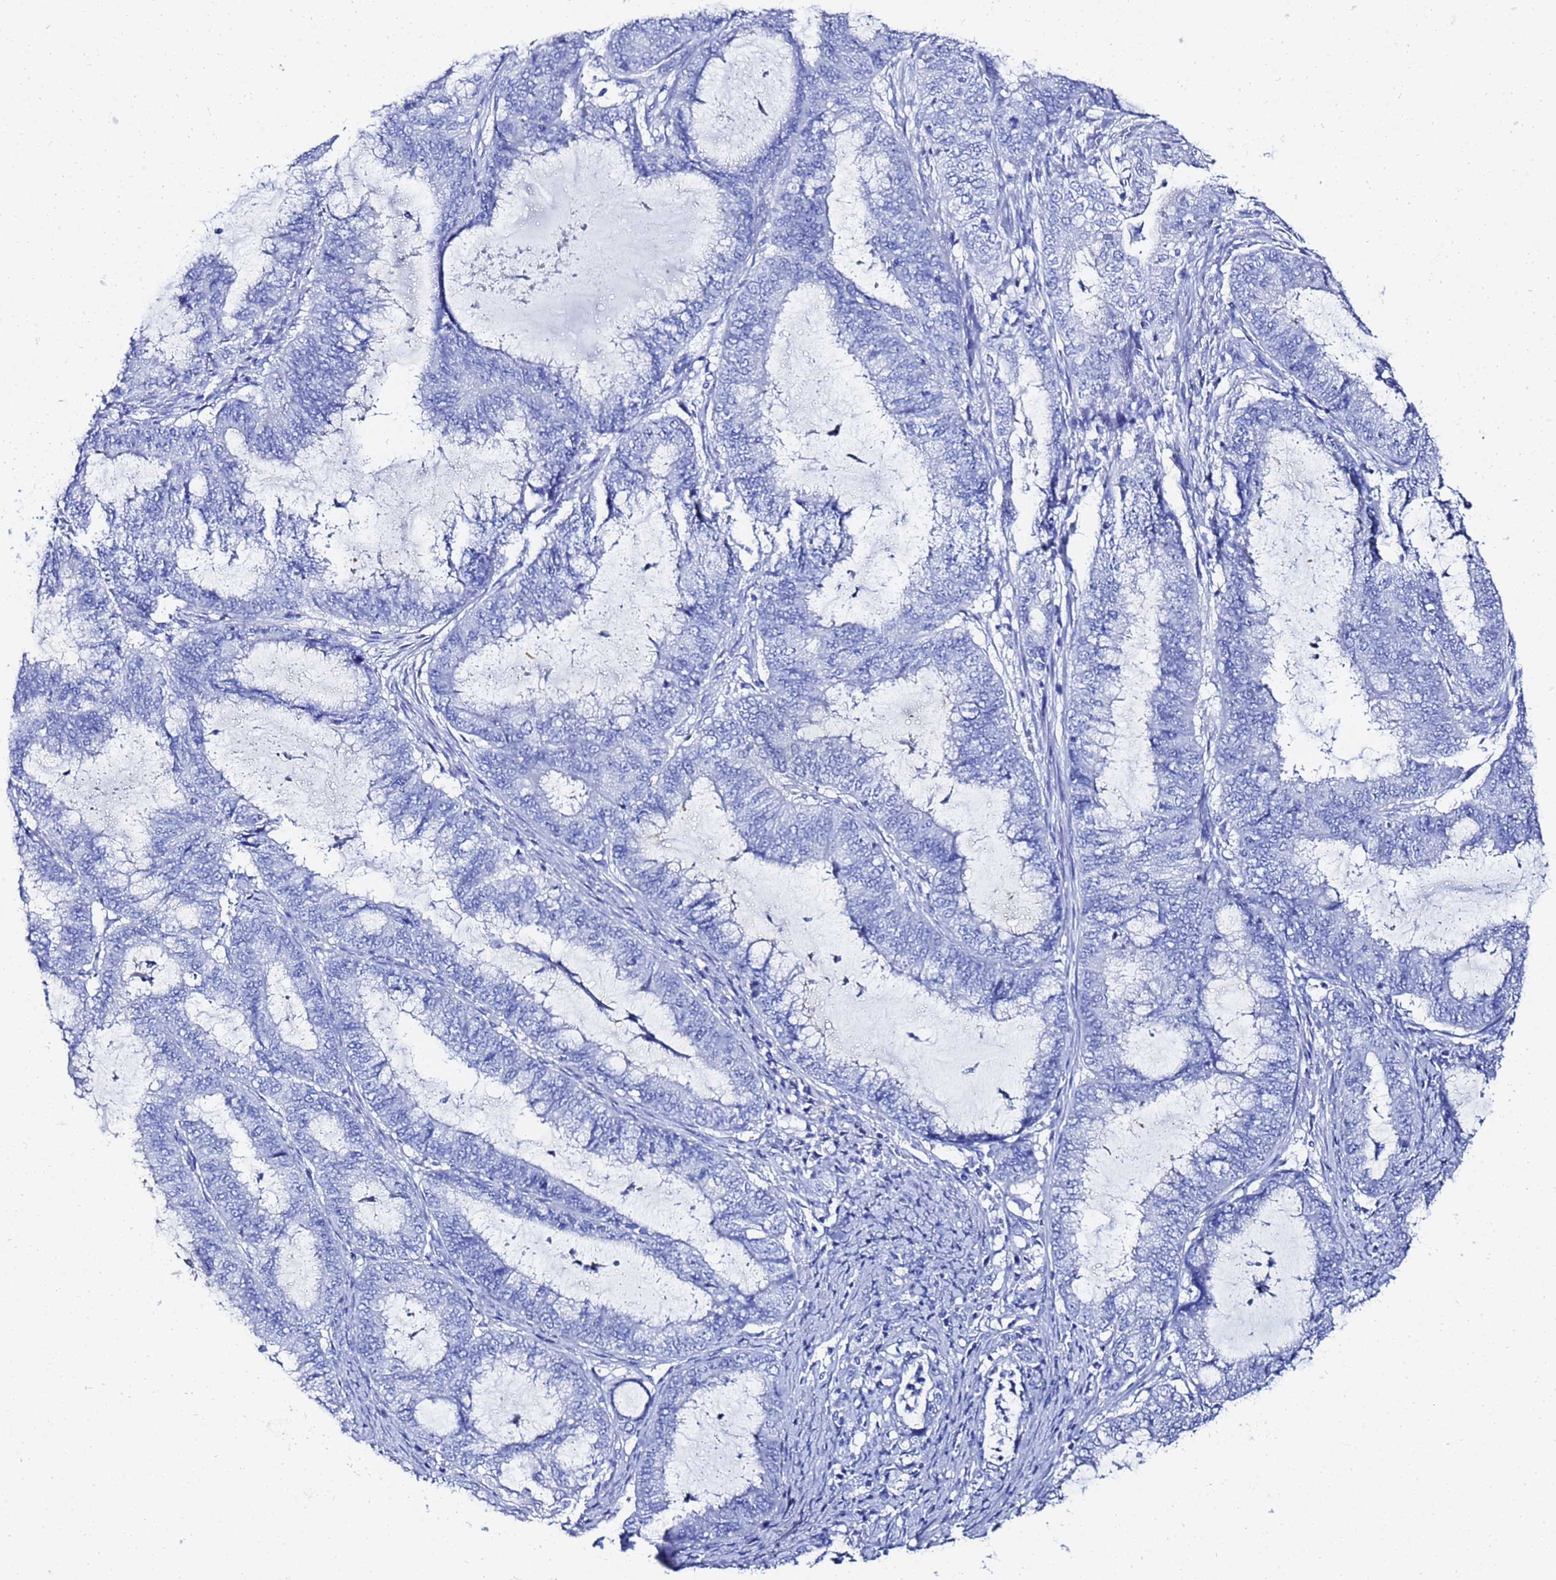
{"staining": {"intensity": "negative", "quantity": "none", "location": "none"}, "tissue": "endometrial cancer", "cell_type": "Tumor cells", "image_type": "cancer", "snomed": [{"axis": "morphology", "description": "Adenocarcinoma, NOS"}, {"axis": "topography", "description": "Endometrium"}], "caption": "A photomicrograph of endometrial cancer stained for a protein exhibits no brown staining in tumor cells. (DAB immunohistochemistry, high magnification).", "gene": "GGT1", "patient": {"sex": "female", "age": 51}}